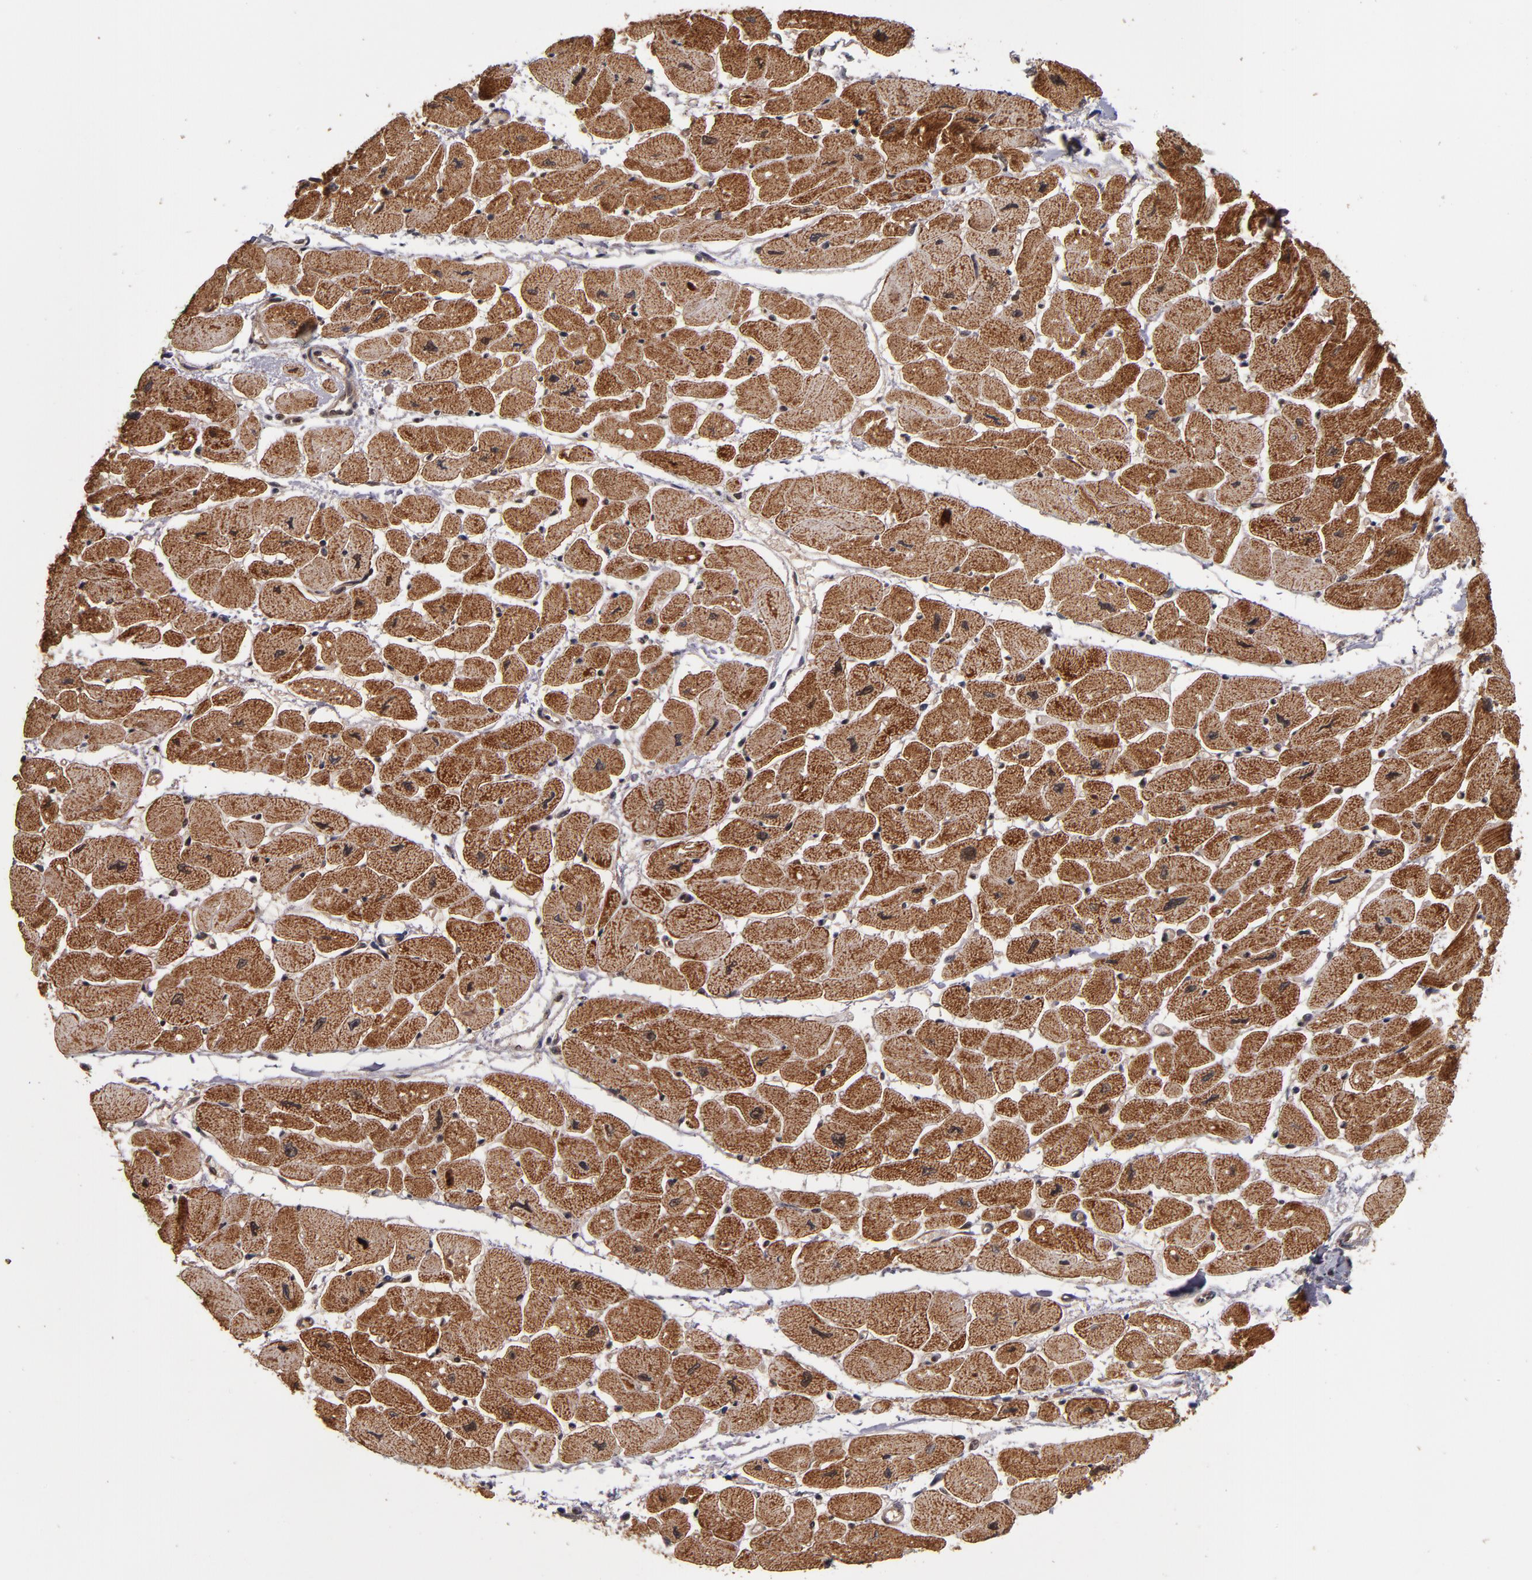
{"staining": {"intensity": "strong", "quantity": ">75%", "location": "cytoplasmic/membranous"}, "tissue": "heart muscle", "cell_type": "Cardiomyocytes", "image_type": "normal", "snomed": [{"axis": "morphology", "description": "Normal tissue, NOS"}, {"axis": "topography", "description": "Heart"}], "caption": "Immunohistochemical staining of benign heart muscle reveals >75% levels of strong cytoplasmic/membranous protein expression in approximately >75% of cardiomyocytes. The staining is performed using DAB brown chromogen to label protein expression. The nuclei are counter-stained blue using hematoxylin.", "gene": "CUL5", "patient": {"sex": "female", "age": 54}}